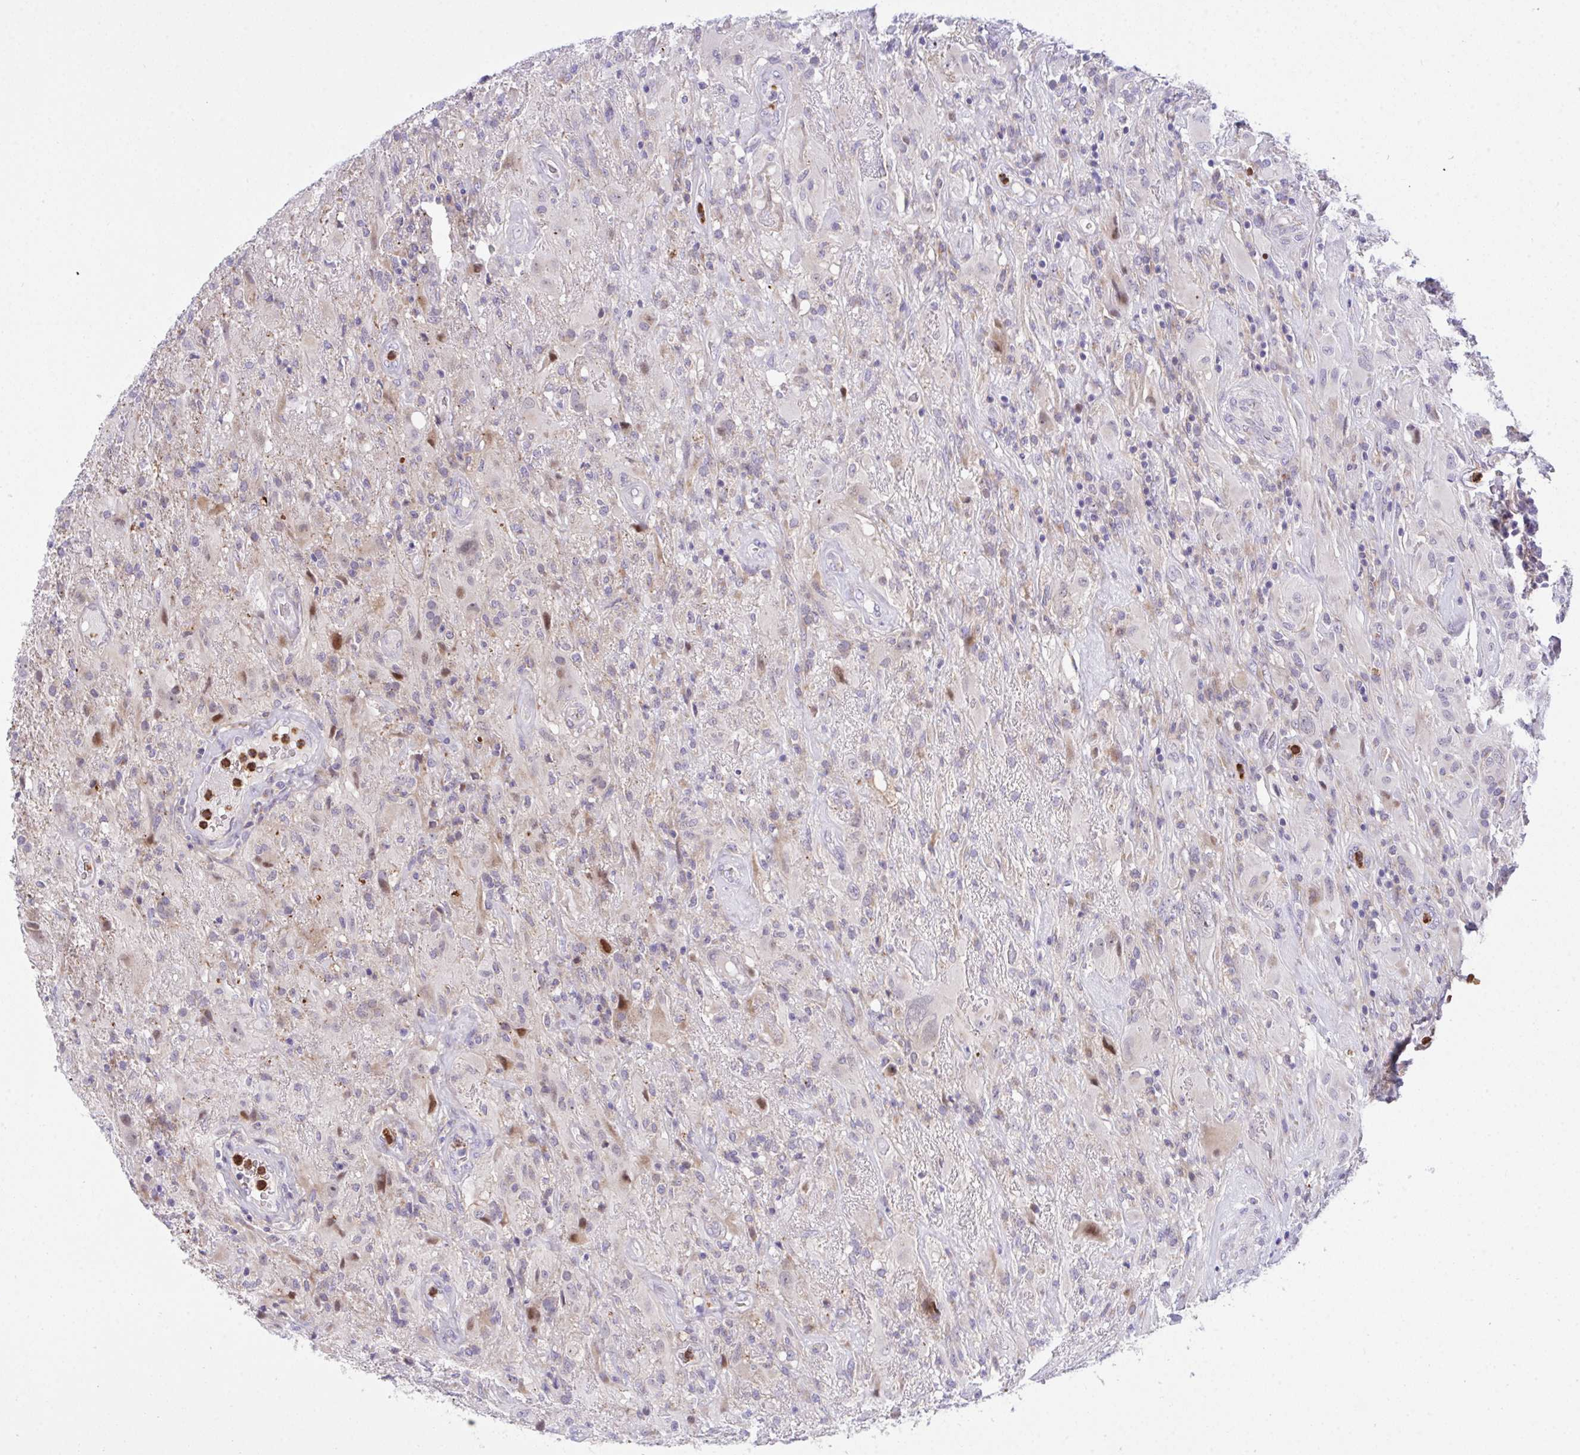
{"staining": {"intensity": "negative", "quantity": "none", "location": "none"}, "tissue": "glioma", "cell_type": "Tumor cells", "image_type": "cancer", "snomed": [{"axis": "morphology", "description": "Glioma, malignant, High grade"}, {"axis": "topography", "description": "Brain"}], "caption": "Tumor cells are negative for protein expression in human high-grade glioma (malignant).", "gene": "ZNF554", "patient": {"sex": "male", "age": 46}}